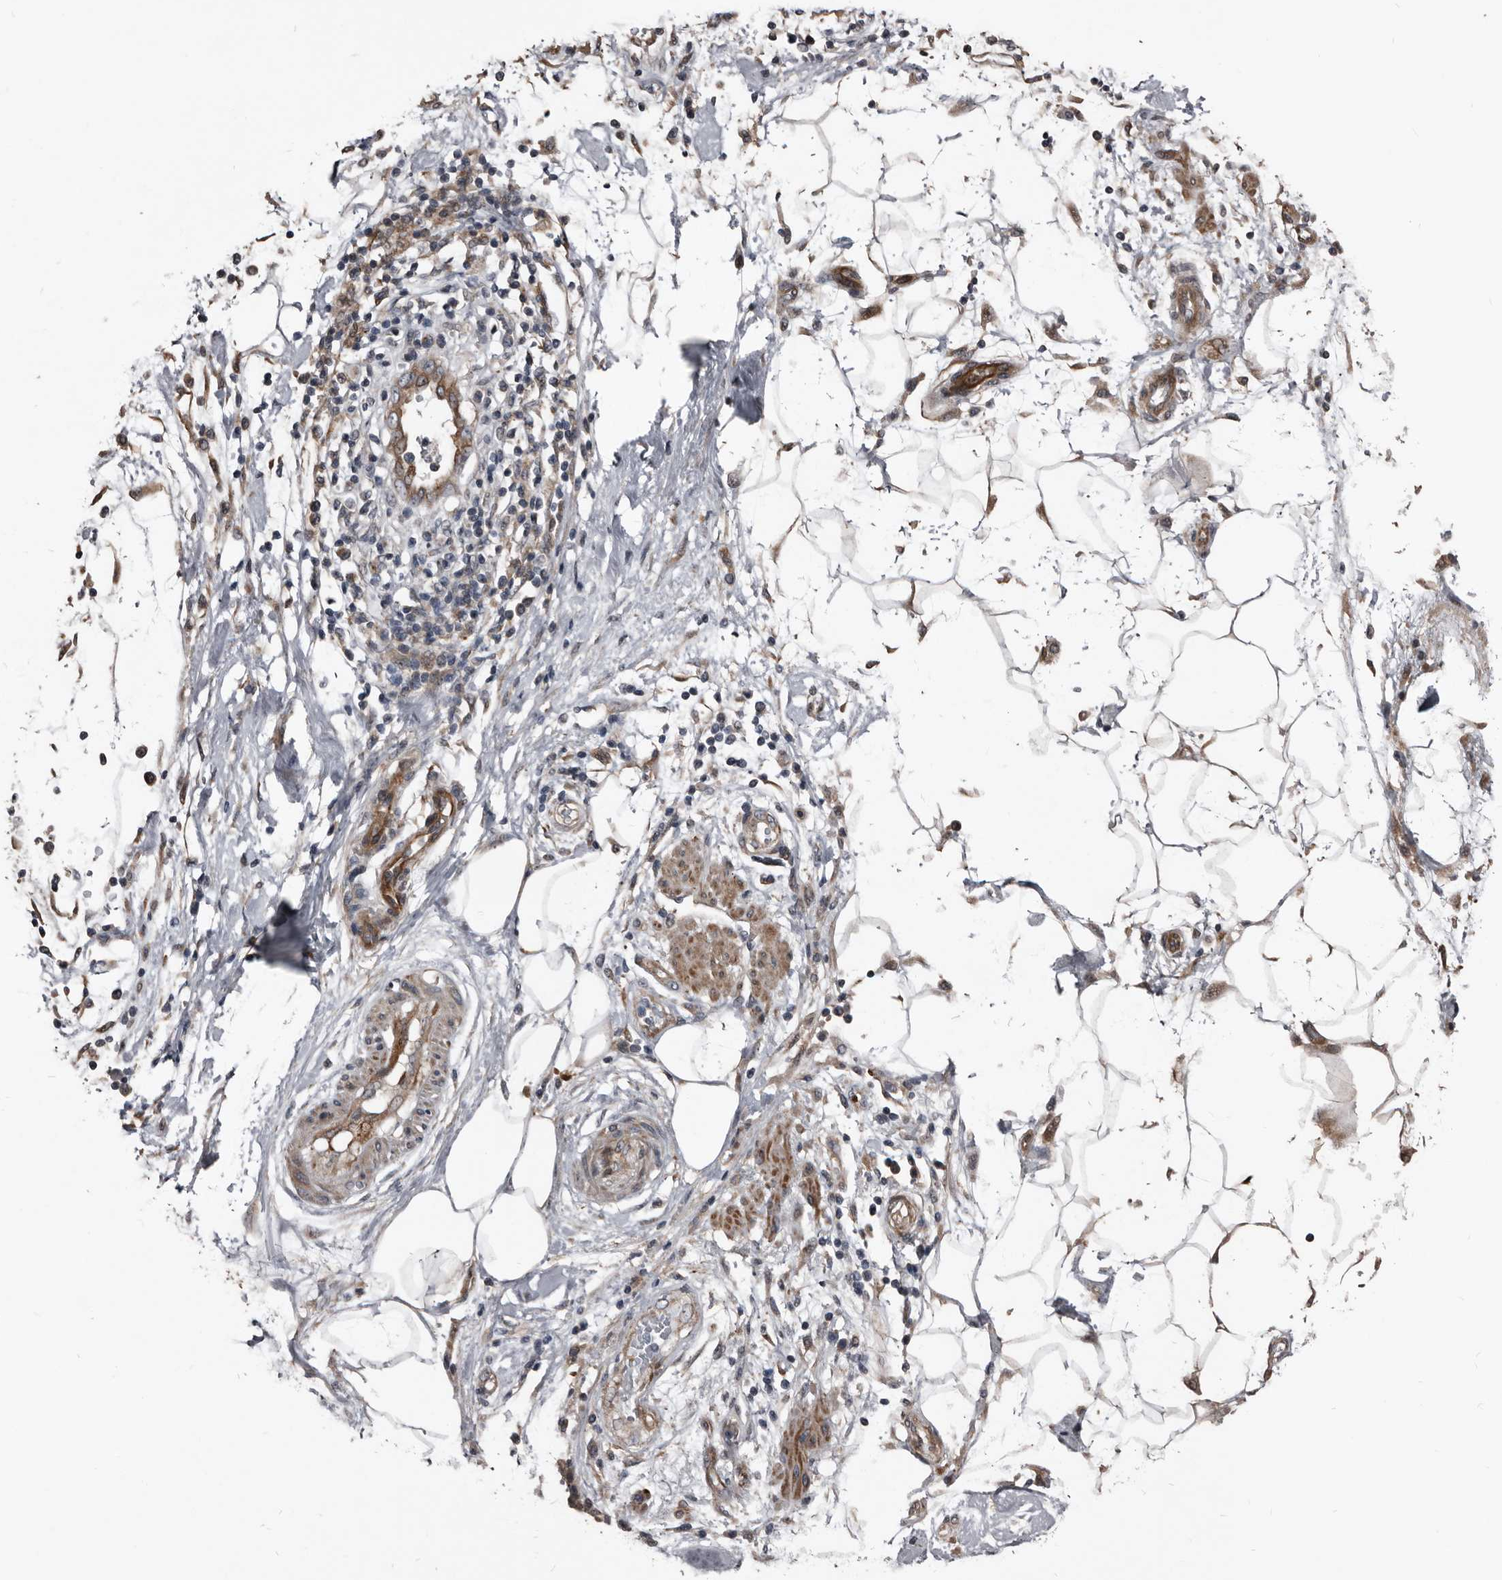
{"staining": {"intensity": "weak", "quantity": ">75%", "location": "cytoplasmic/membranous"}, "tissue": "pancreatic cancer", "cell_type": "Tumor cells", "image_type": "cancer", "snomed": [{"axis": "morphology", "description": "Normal tissue, NOS"}, {"axis": "morphology", "description": "Adenocarcinoma, NOS"}, {"axis": "topography", "description": "Pancreas"}], "caption": "The photomicrograph exhibits immunohistochemical staining of pancreatic cancer. There is weak cytoplasmic/membranous positivity is identified in approximately >75% of tumor cells. Using DAB (brown) and hematoxylin (blue) stains, captured at high magnification using brightfield microscopy.", "gene": "DHPS", "patient": {"sex": "female", "age": 71}}